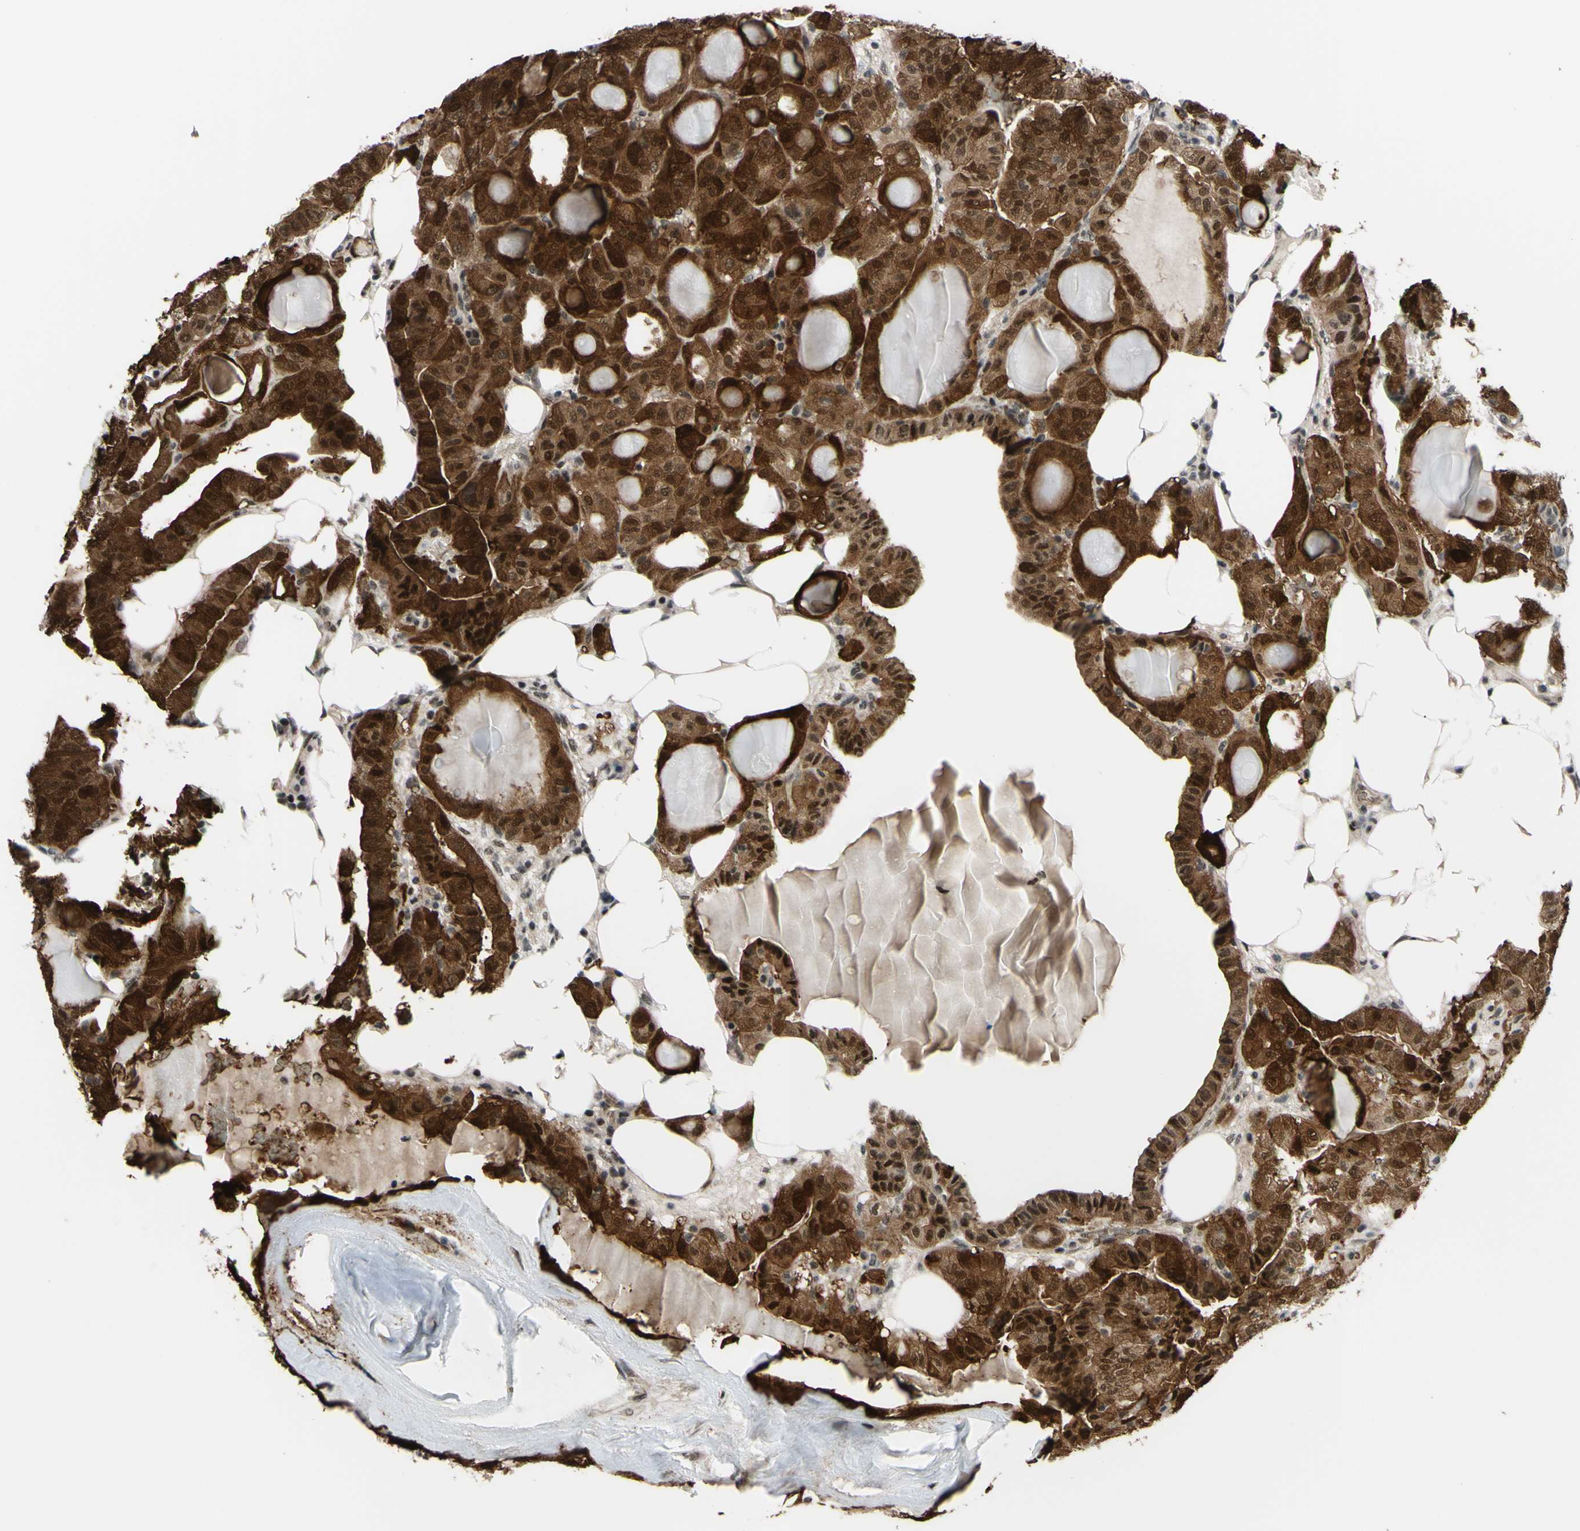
{"staining": {"intensity": "strong", "quantity": ">75%", "location": "cytoplasmic/membranous,nuclear"}, "tissue": "thyroid cancer", "cell_type": "Tumor cells", "image_type": "cancer", "snomed": [{"axis": "morphology", "description": "Papillary adenocarcinoma, NOS"}, {"axis": "topography", "description": "Thyroid gland"}], "caption": "Human thyroid cancer (papillary adenocarcinoma) stained with a protein marker exhibits strong staining in tumor cells.", "gene": "THAP12", "patient": {"sex": "male", "age": 77}}